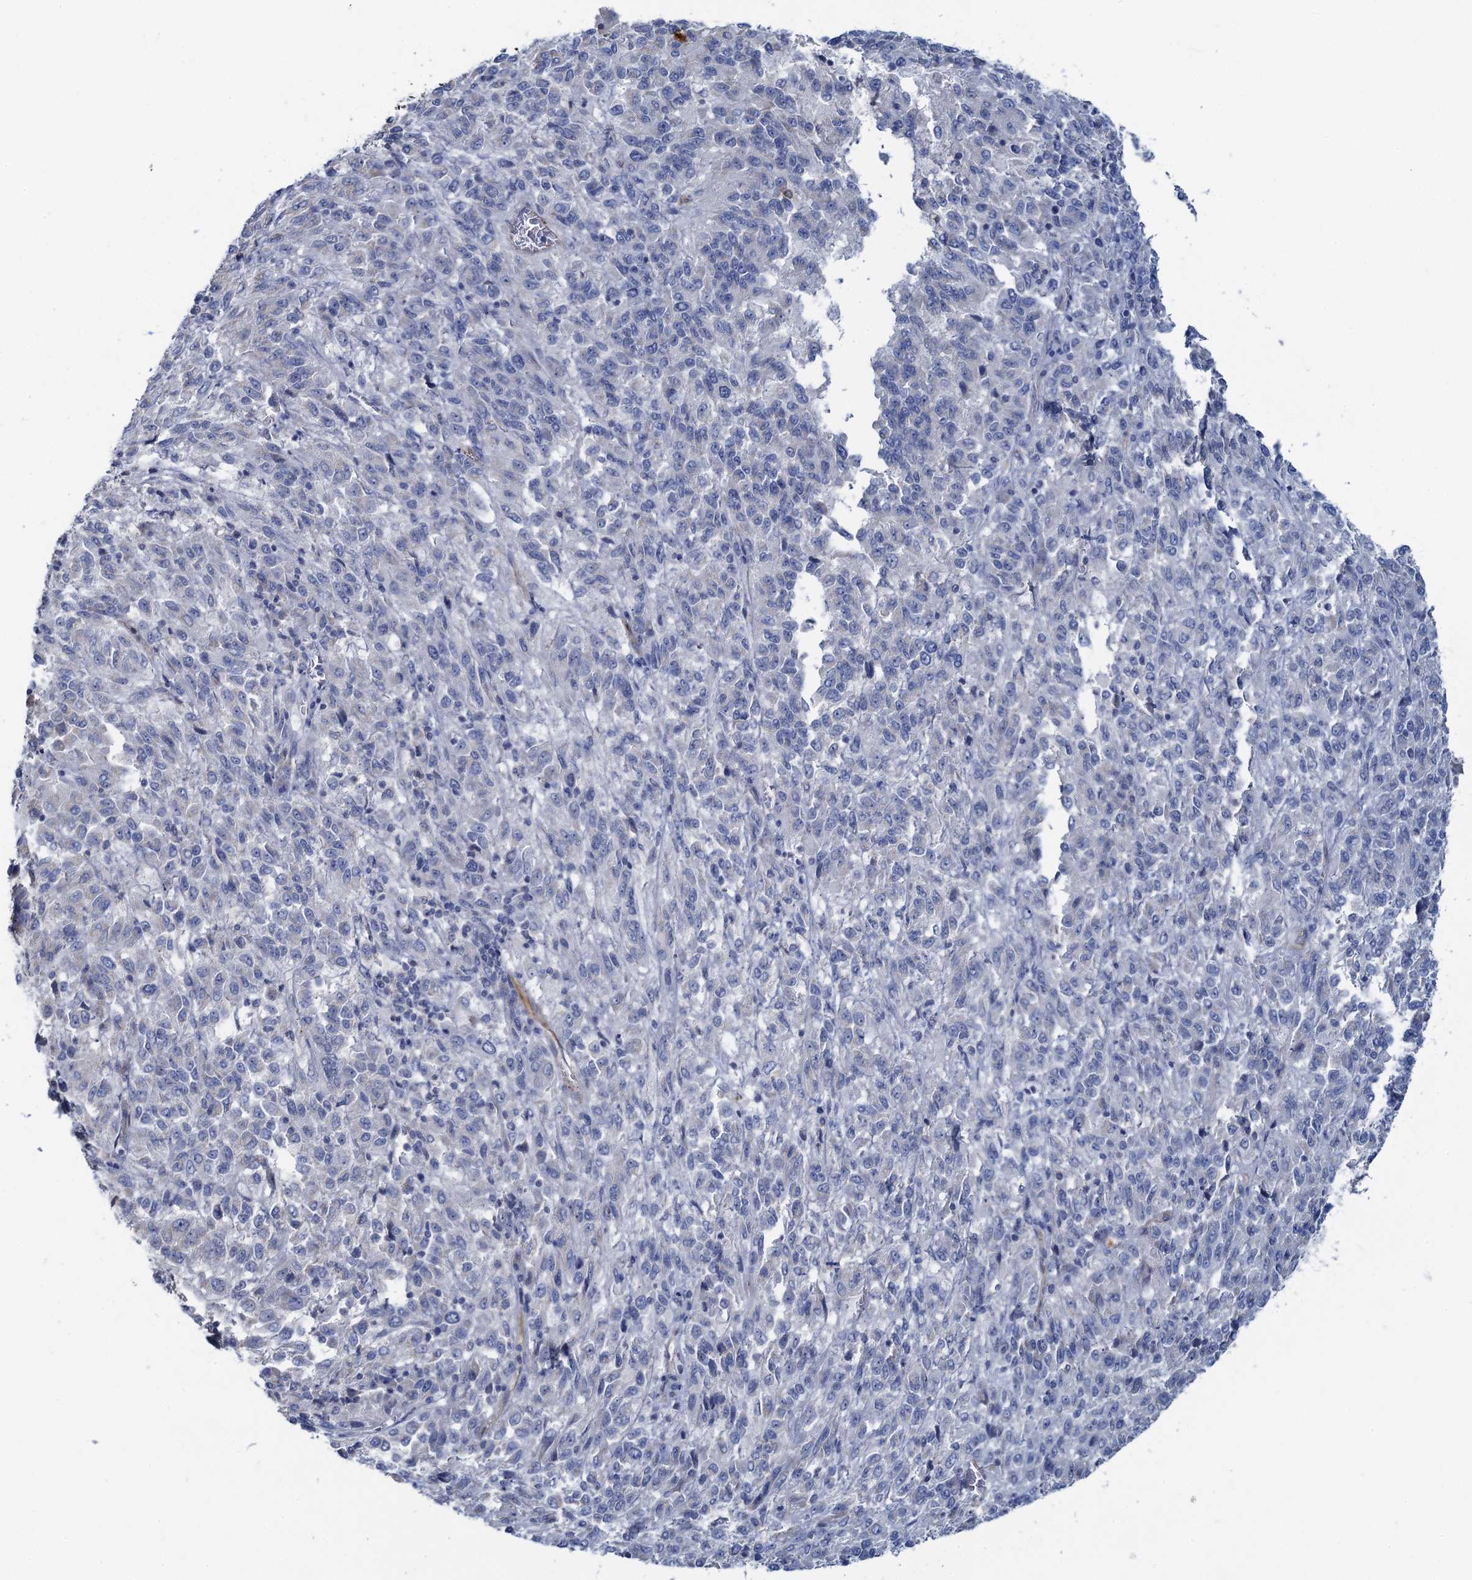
{"staining": {"intensity": "negative", "quantity": "none", "location": "none"}, "tissue": "melanoma", "cell_type": "Tumor cells", "image_type": "cancer", "snomed": [{"axis": "morphology", "description": "Malignant melanoma, Metastatic site"}, {"axis": "topography", "description": "Lung"}], "caption": "Malignant melanoma (metastatic site) was stained to show a protein in brown. There is no significant staining in tumor cells. The staining was performed using DAB (3,3'-diaminobenzidine) to visualize the protein expression in brown, while the nuclei were stained in blue with hematoxylin (Magnification: 20x).", "gene": "PLLP", "patient": {"sex": "male", "age": 64}}